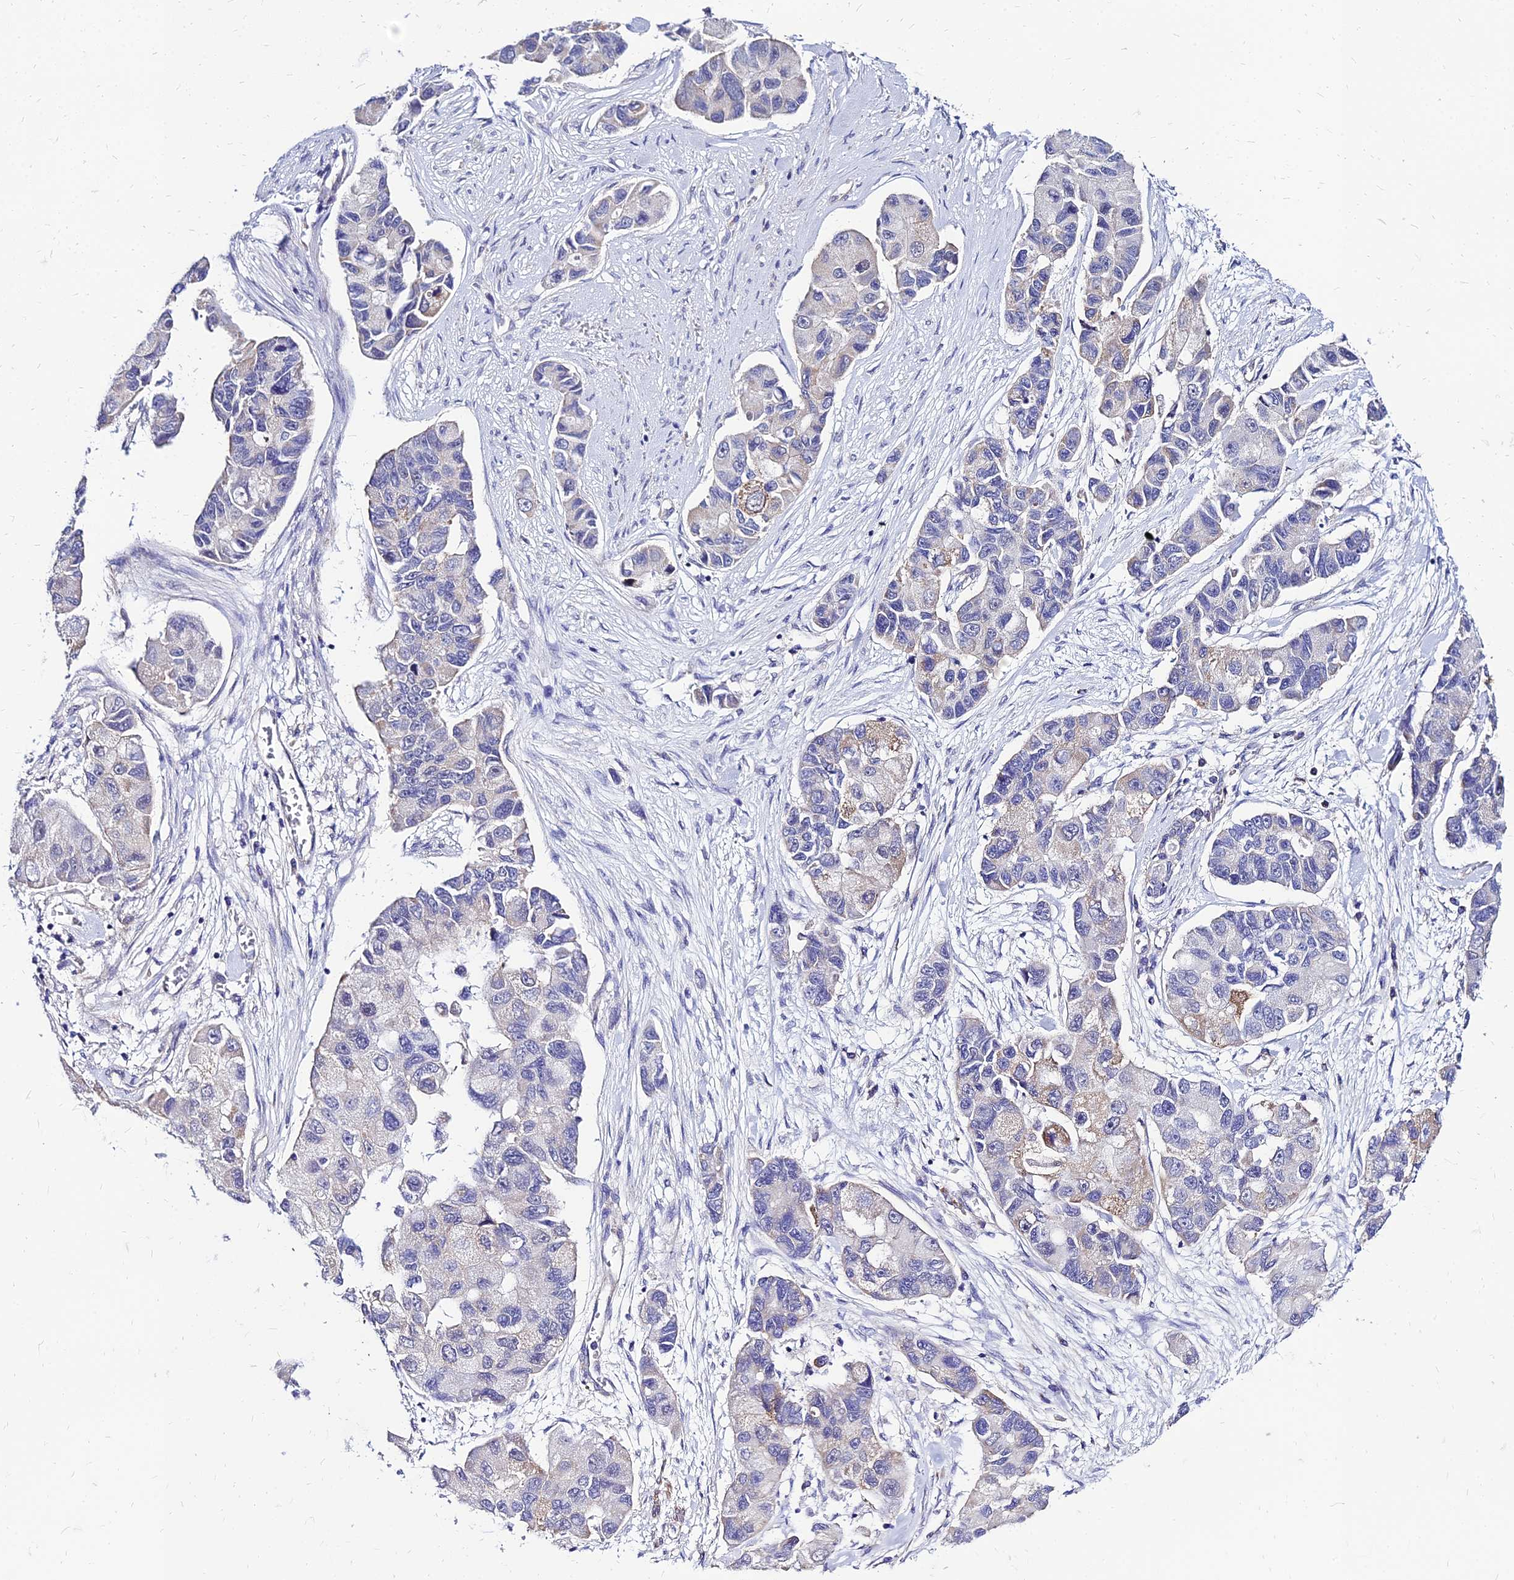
{"staining": {"intensity": "weak", "quantity": "<25%", "location": "cytoplasmic/membranous"}, "tissue": "lung cancer", "cell_type": "Tumor cells", "image_type": "cancer", "snomed": [{"axis": "morphology", "description": "Adenocarcinoma, NOS"}, {"axis": "topography", "description": "Lung"}], "caption": "A high-resolution image shows immunohistochemistry (IHC) staining of lung cancer (adenocarcinoma), which displays no significant positivity in tumor cells.", "gene": "YEATS2", "patient": {"sex": "female", "age": 54}}